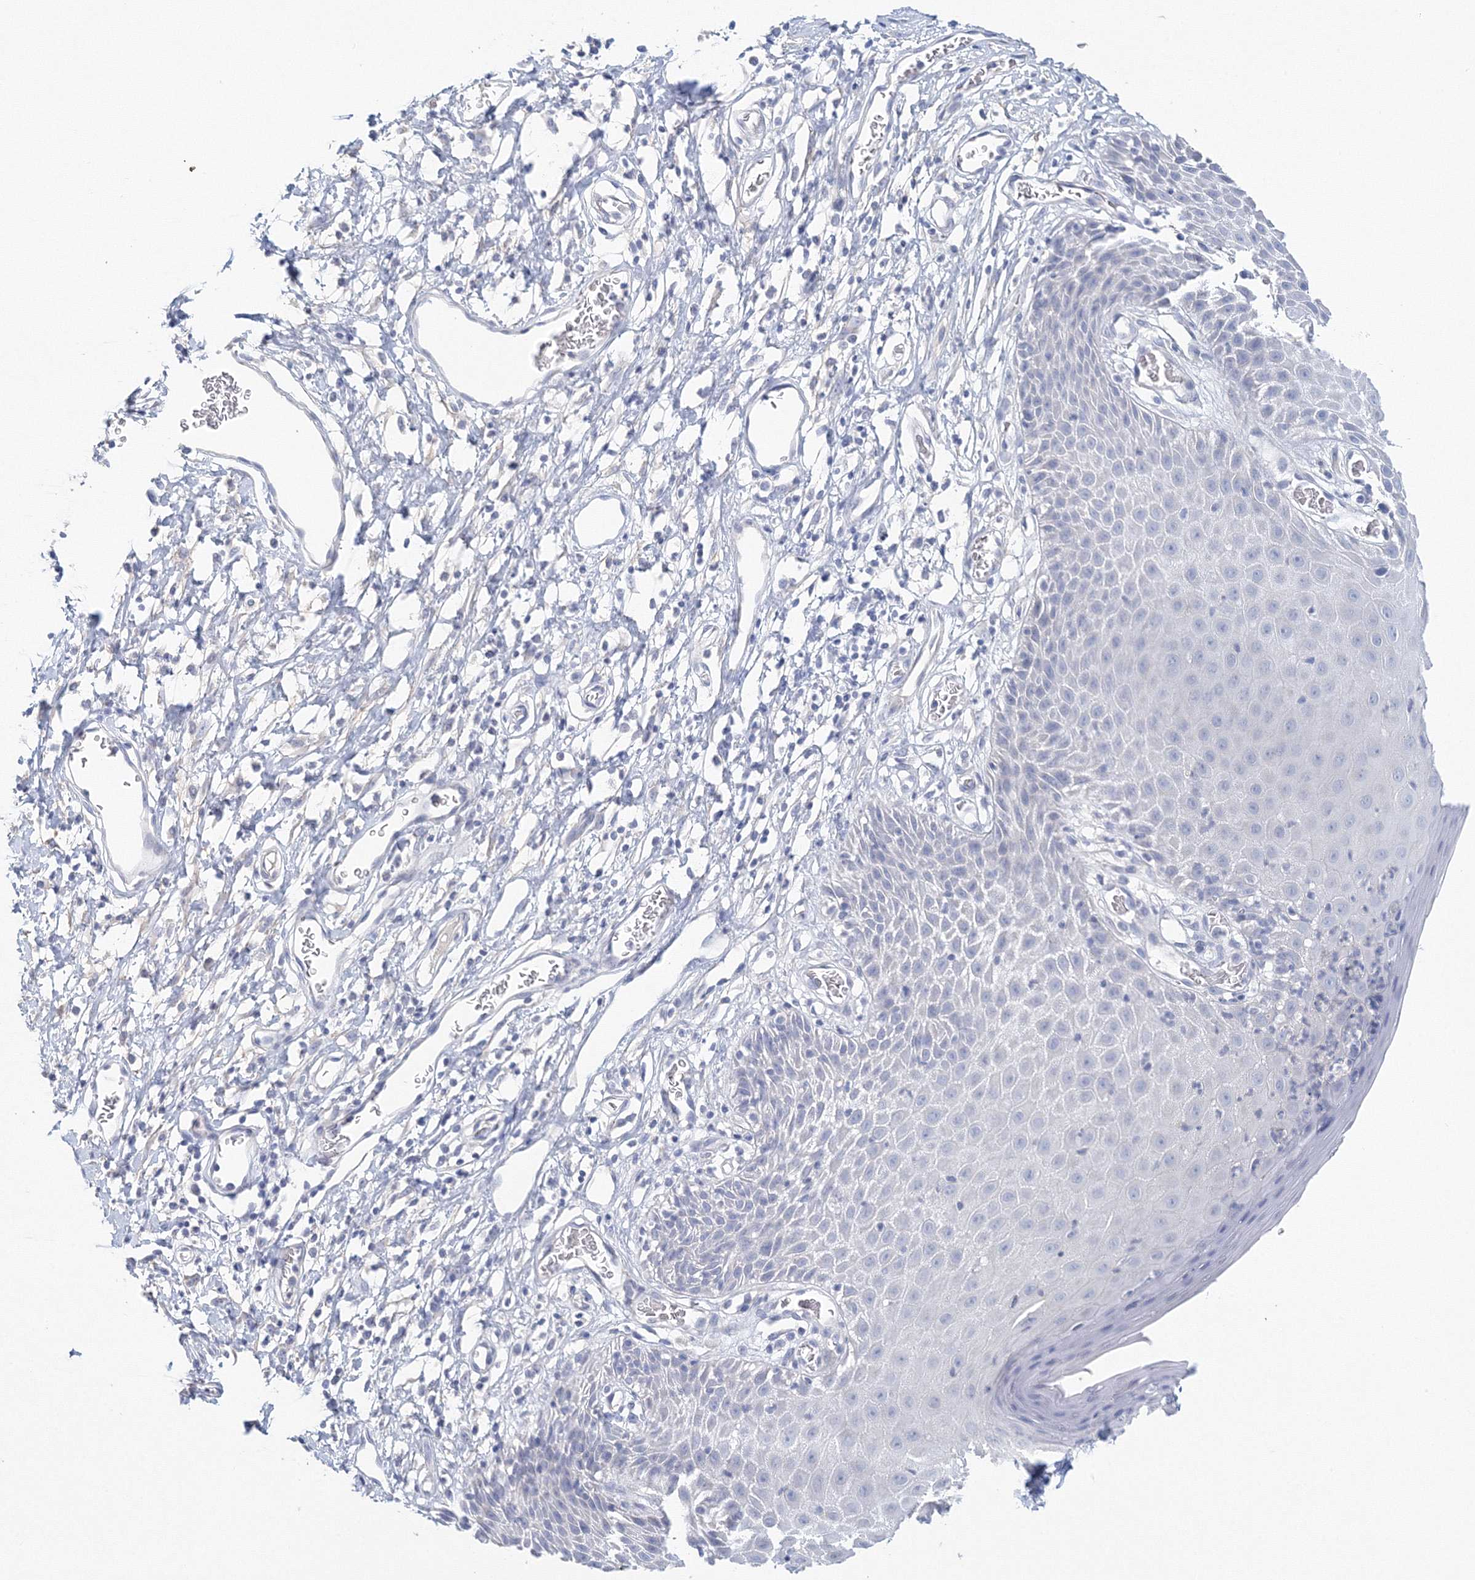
{"staining": {"intensity": "weak", "quantity": "<25%", "location": "cytoplasmic/membranous"}, "tissue": "skin", "cell_type": "Epidermal cells", "image_type": "normal", "snomed": [{"axis": "morphology", "description": "Normal tissue, NOS"}, {"axis": "topography", "description": "Vulva"}], "caption": "This is an IHC histopathology image of normal skin. There is no expression in epidermal cells.", "gene": "LRRIQ4", "patient": {"sex": "female", "age": 68}}